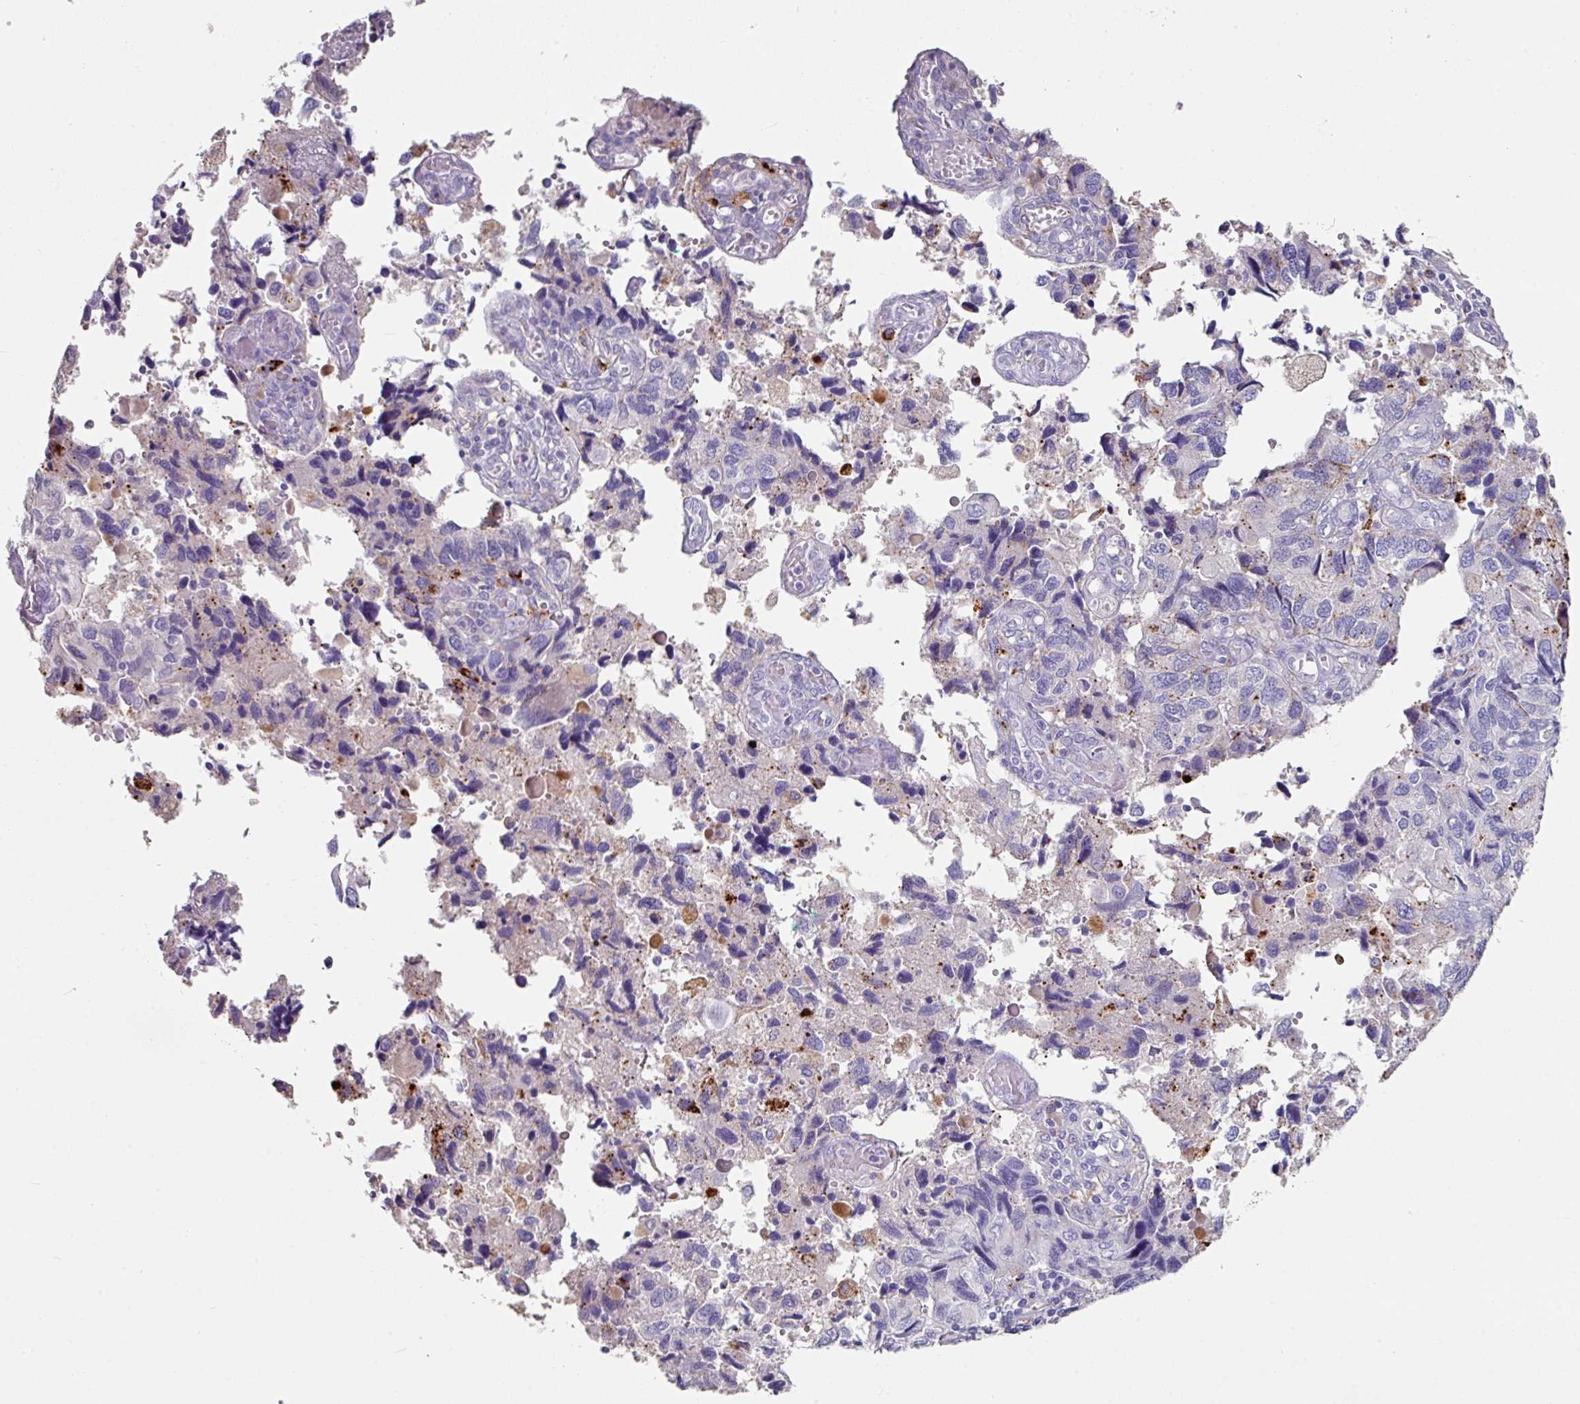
{"staining": {"intensity": "moderate", "quantity": "<25%", "location": "cytoplasmic/membranous"}, "tissue": "endometrial cancer", "cell_type": "Tumor cells", "image_type": "cancer", "snomed": [{"axis": "morphology", "description": "Carcinoma, NOS"}, {"axis": "topography", "description": "Uterus"}], "caption": "Protein analysis of endometrial carcinoma tissue demonstrates moderate cytoplasmic/membranous positivity in approximately <25% of tumor cells. (DAB (3,3'-diaminobenzidine) IHC with brightfield microscopy, high magnification).", "gene": "CPVL", "patient": {"sex": "female", "age": 76}}